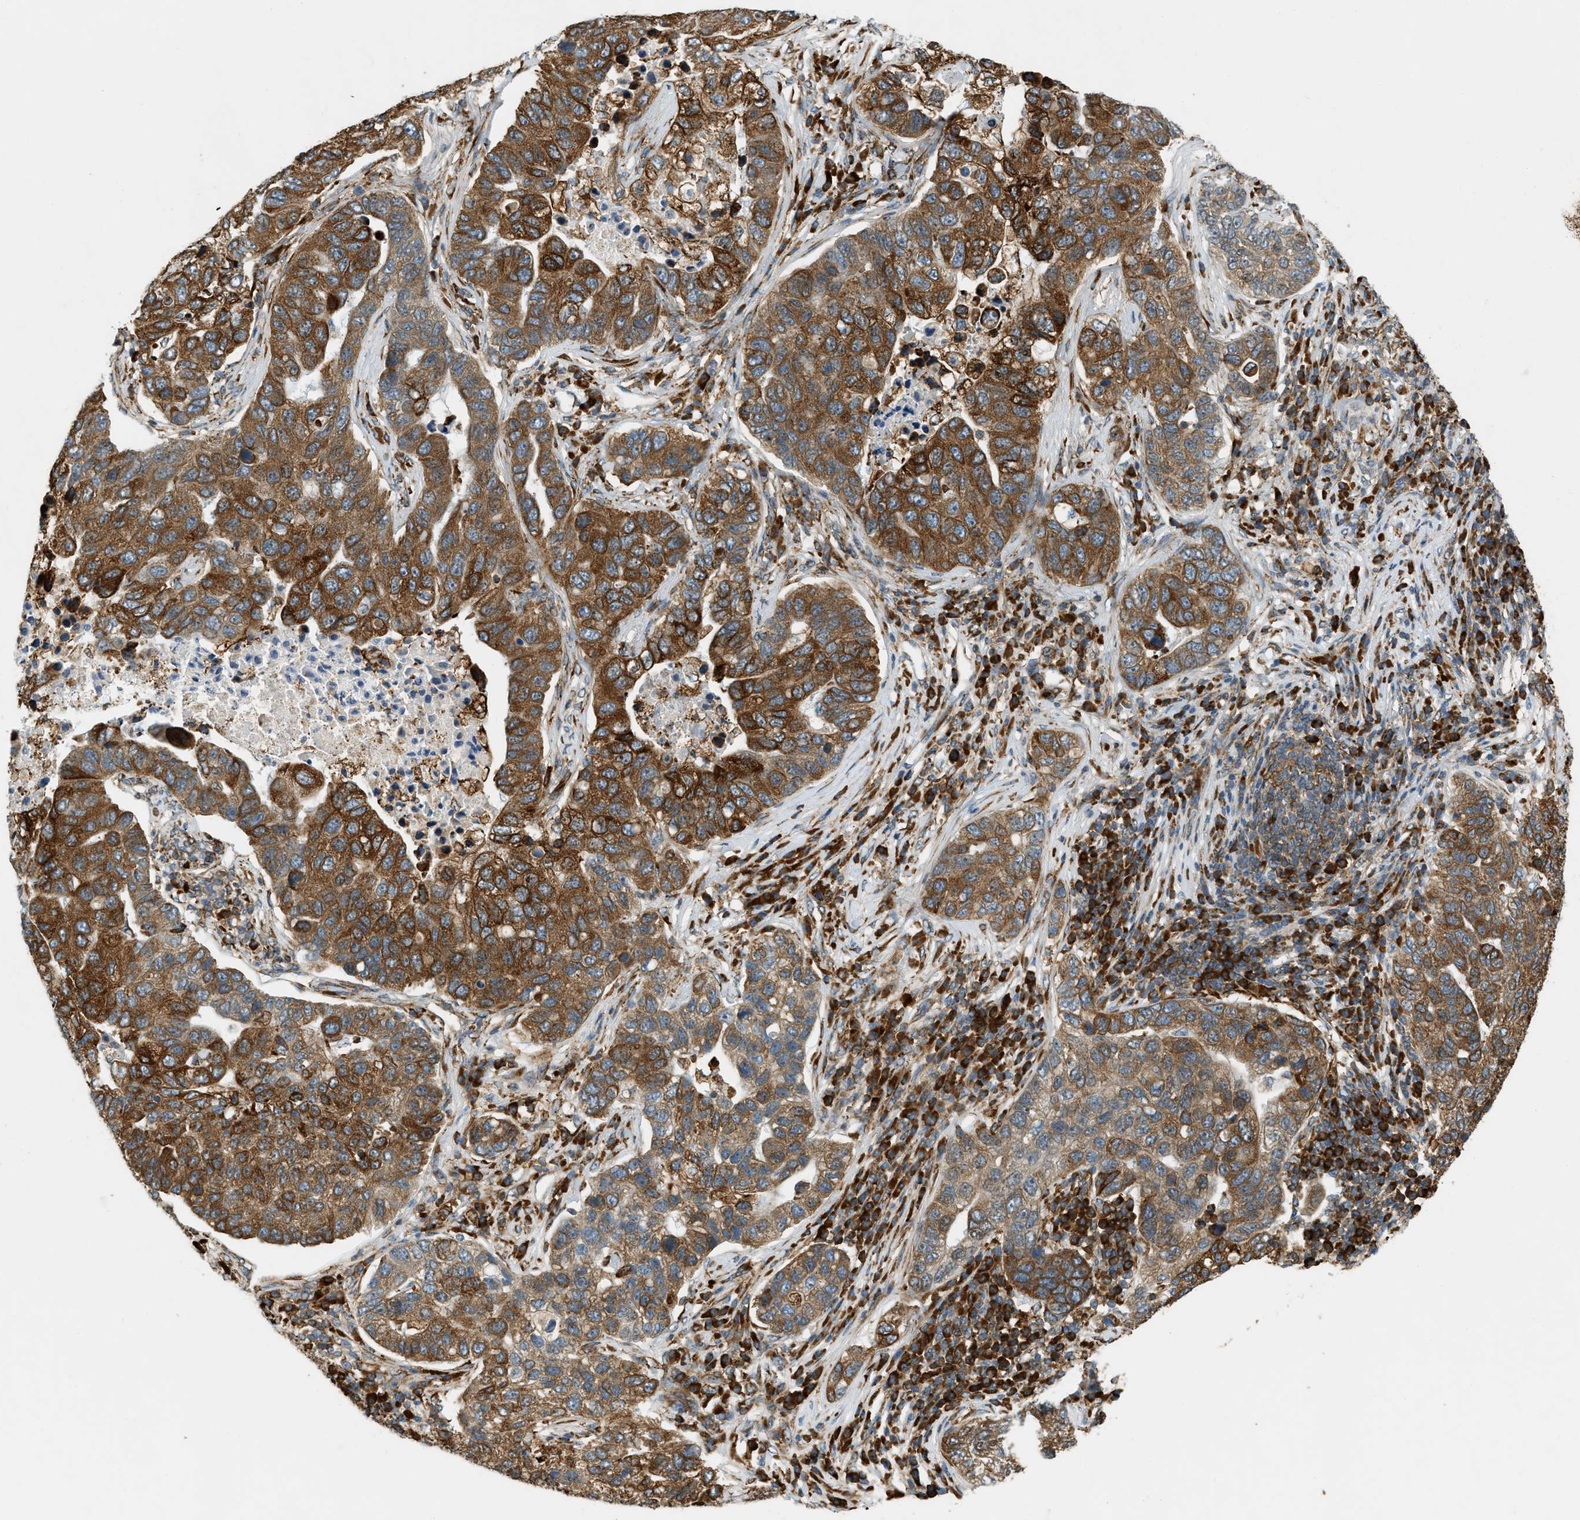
{"staining": {"intensity": "strong", "quantity": ">75%", "location": "cytoplasmic/membranous"}, "tissue": "pancreatic cancer", "cell_type": "Tumor cells", "image_type": "cancer", "snomed": [{"axis": "morphology", "description": "Adenocarcinoma, NOS"}, {"axis": "topography", "description": "Pancreas"}], "caption": "A high amount of strong cytoplasmic/membranous positivity is identified in about >75% of tumor cells in adenocarcinoma (pancreatic) tissue.", "gene": "SEMA4D", "patient": {"sex": "female", "age": 61}}